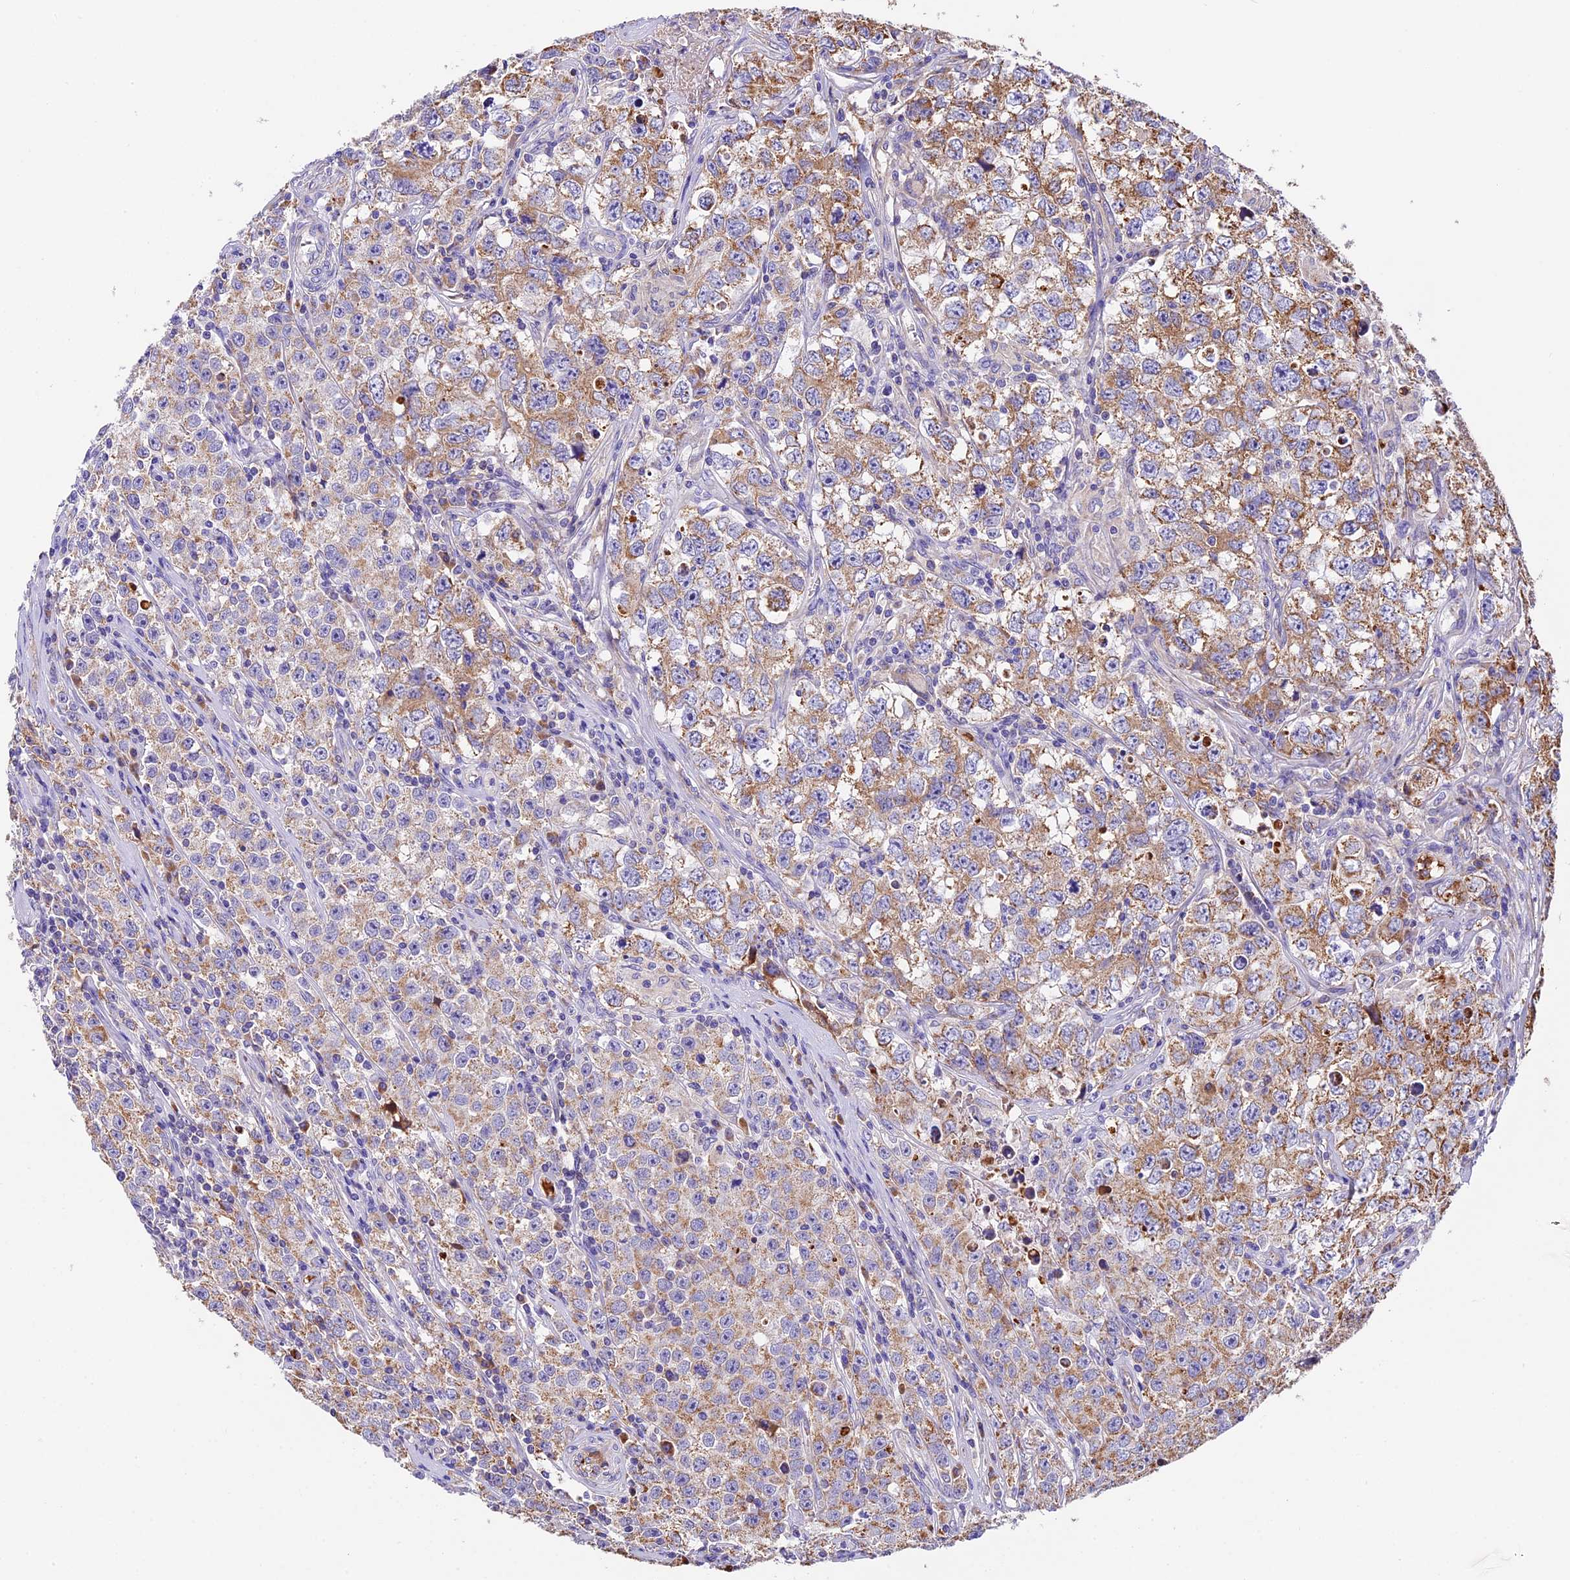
{"staining": {"intensity": "moderate", "quantity": ">75%", "location": "cytoplasmic/membranous"}, "tissue": "testis cancer", "cell_type": "Tumor cells", "image_type": "cancer", "snomed": [{"axis": "morphology", "description": "Seminoma, NOS"}, {"axis": "morphology", "description": "Carcinoma, Embryonal, NOS"}, {"axis": "topography", "description": "Testis"}], "caption": "Immunohistochemical staining of testis cancer exhibits moderate cytoplasmic/membranous protein expression in approximately >75% of tumor cells.", "gene": "OCEL1", "patient": {"sex": "male", "age": 43}}